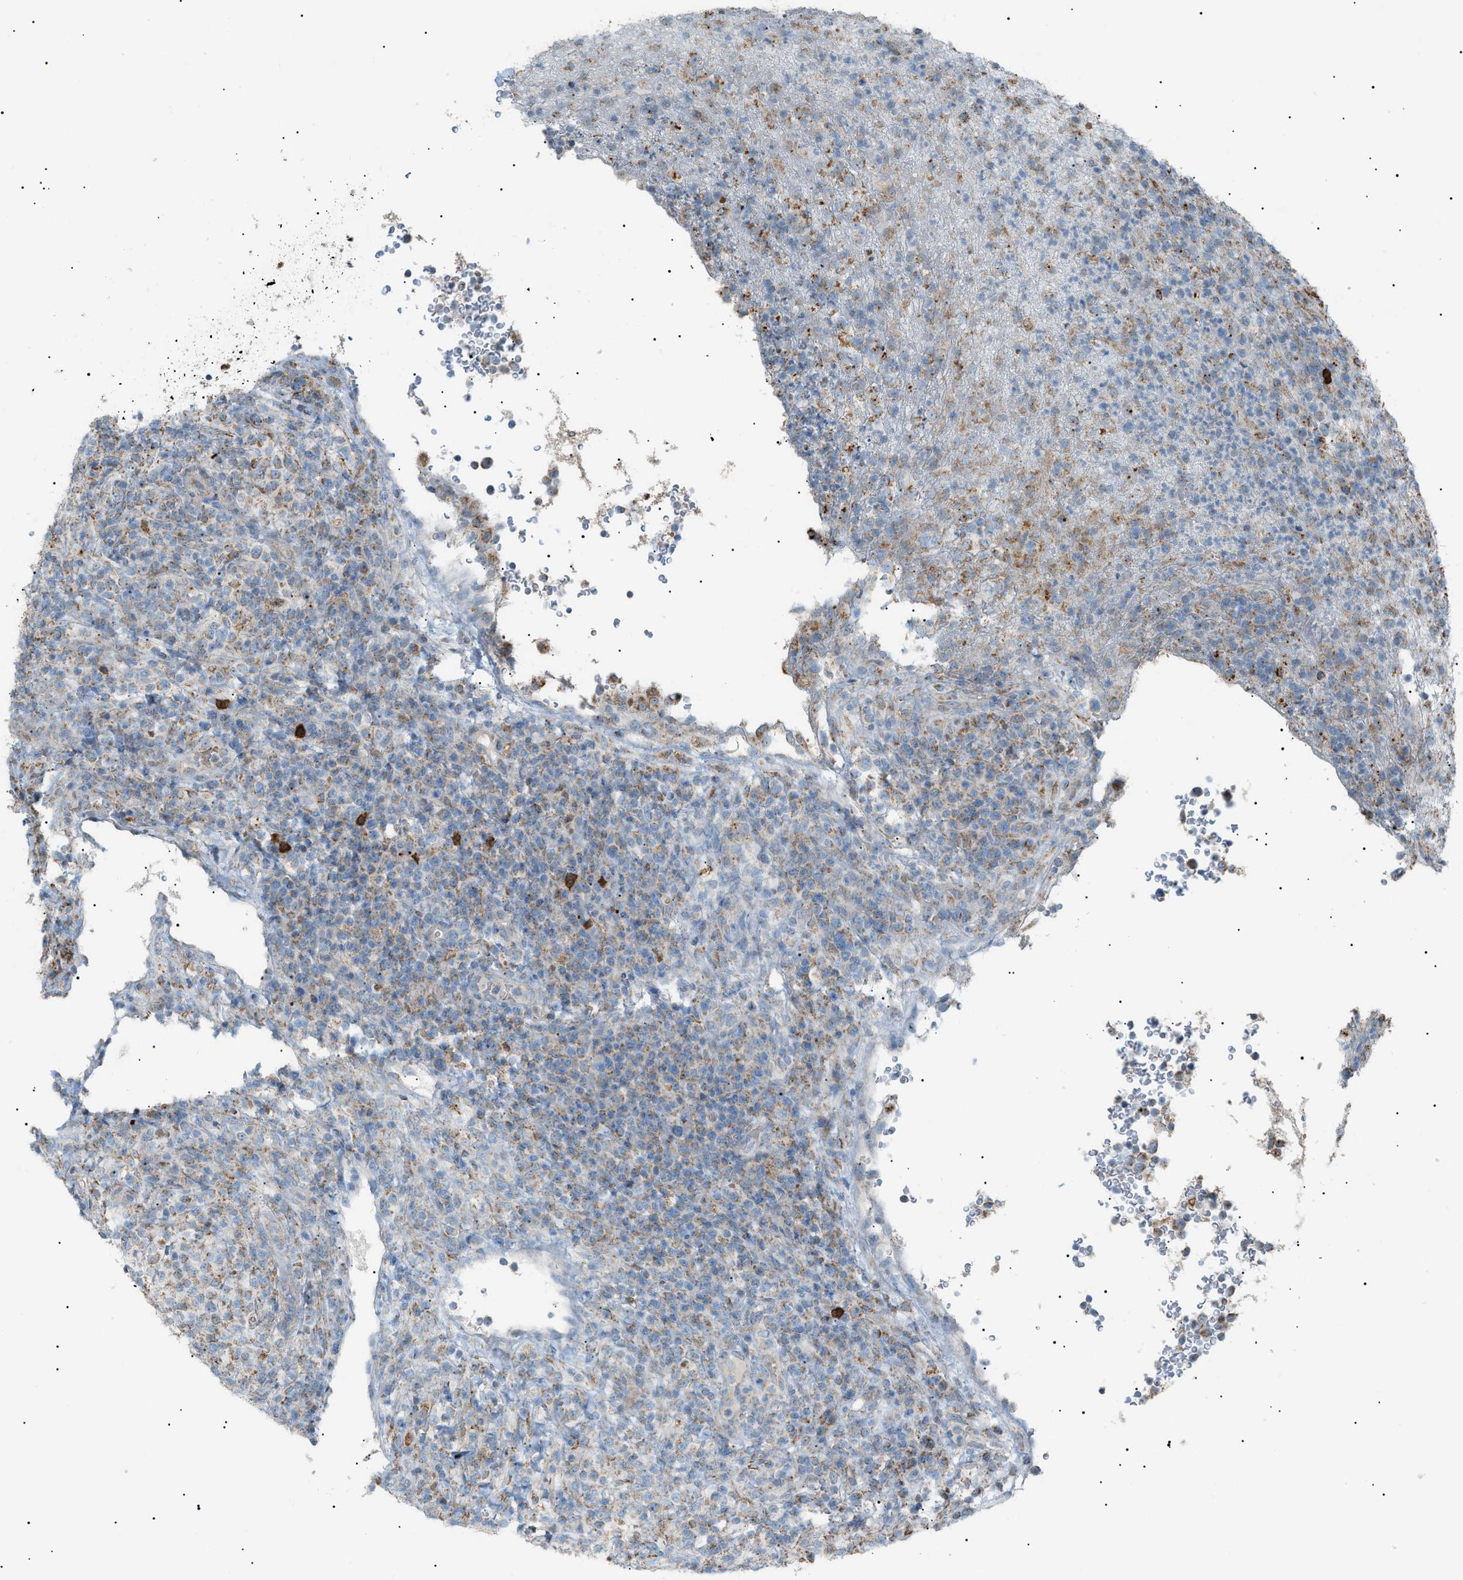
{"staining": {"intensity": "weak", "quantity": "25%-75%", "location": "cytoplasmic/membranous"}, "tissue": "lymphoma", "cell_type": "Tumor cells", "image_type": "cancer", "snomed": [{"axis": "morphology", "description": "Malignant lymphoma, non-Hodgkin's type, High grade"}, {"axis": "topography", "description": "Lymph node"}], "caption": "Immunohistochemical staining of human lymphoma exhibits low levels of weak cytoplasmic/membranous positivity in about 25%-75% of tumor cells.", "gene": "ZNF516", "patient": {"sex": "female", "age": 76}}